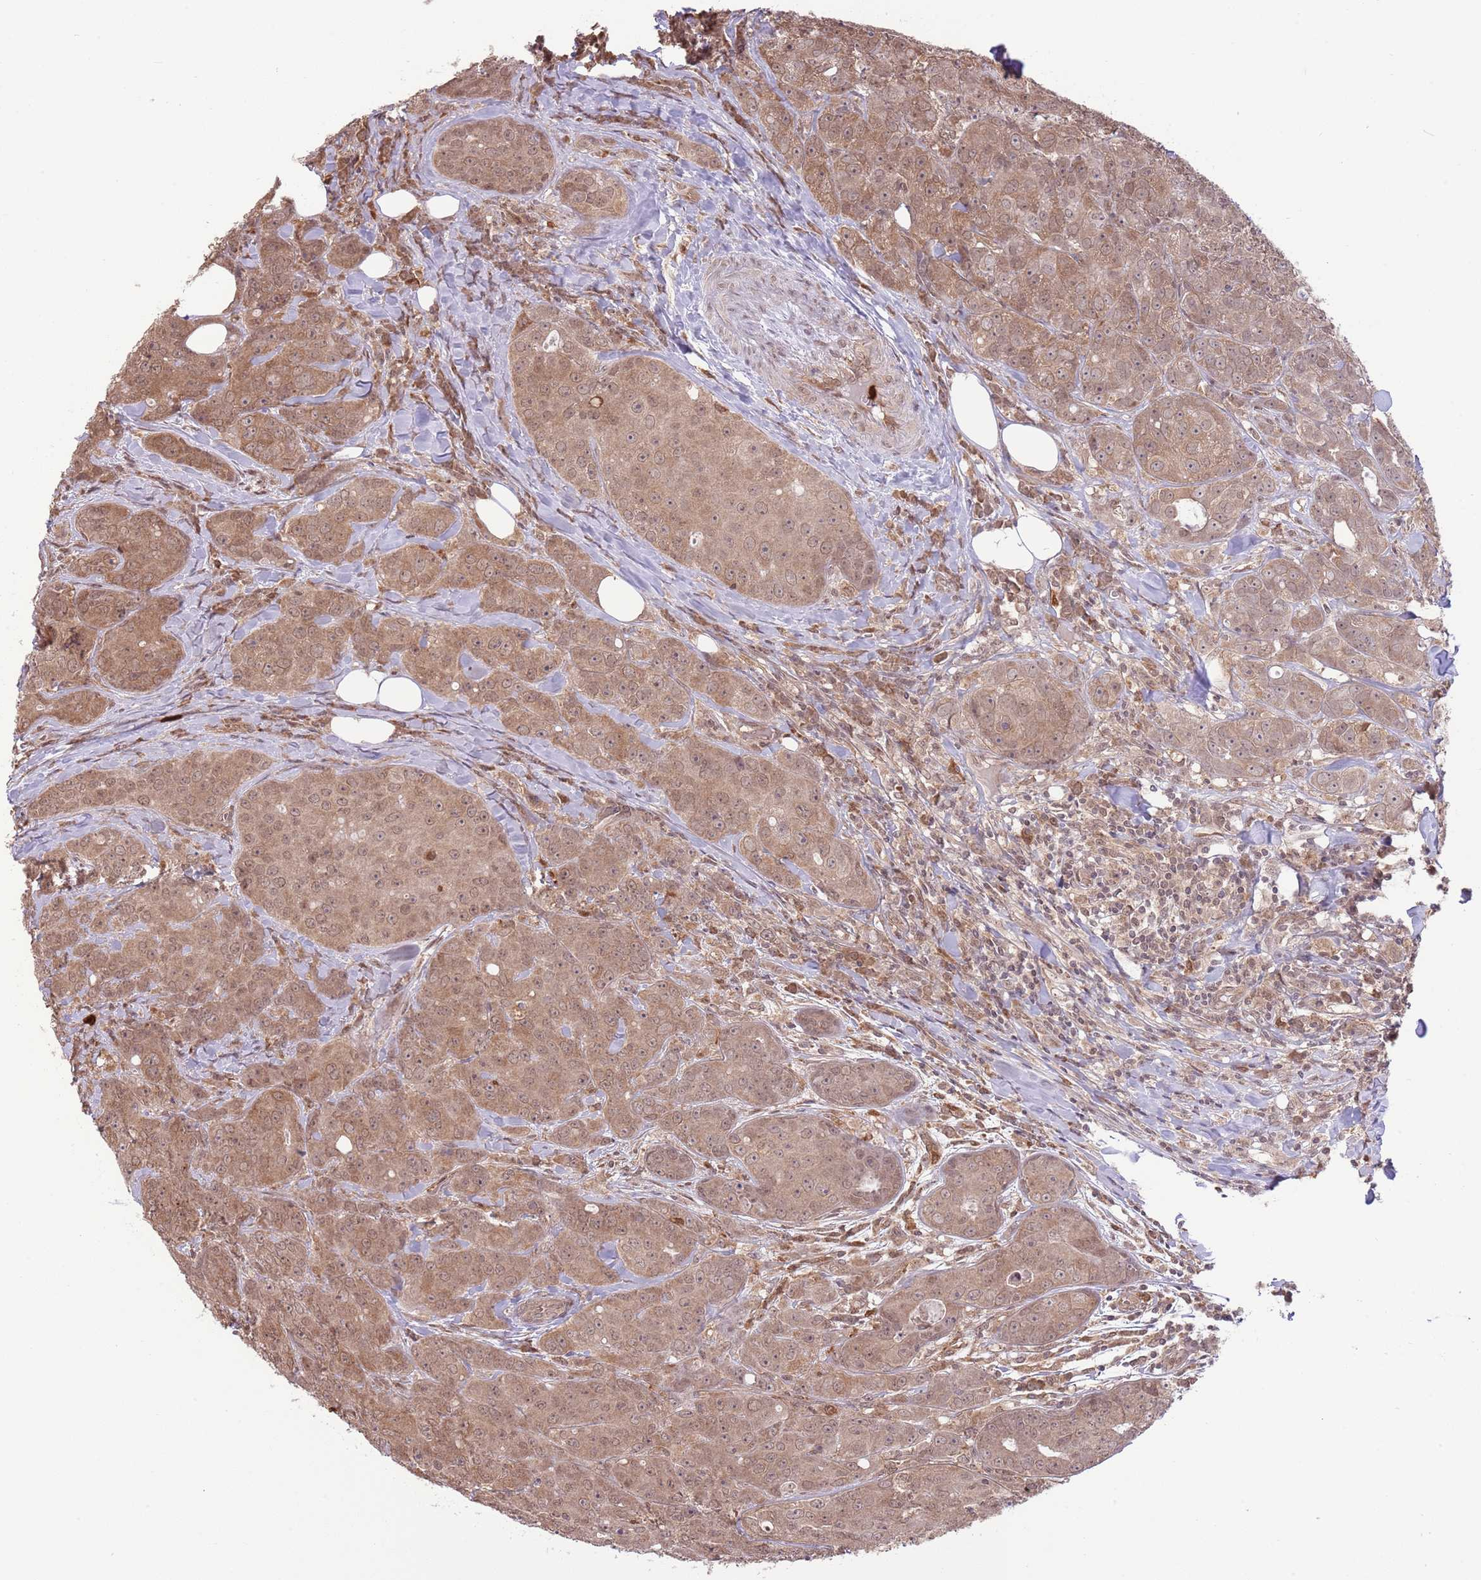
{"staining": {"intensity": "moderate", "quantity": ">75%", "location": "cytoplasmic/membranous,nuclear"}, "tissue": "breast cancer", "cell_type": "Tumor cells", "image_type": "cancer", "snomed": [{"axis": "morphology", "description": "Duct carcinoma"}, {"axis": "topography", "description": "Breast"}], "caption": "Breast cancer (intraductal carcinoma) stained for a protein demonstrates moderate cytoplasmic/membranous and nuclear positivity in tumor cells.", "gene": "AMIGO1", "patient": {"sex": "female", "age": 43}}